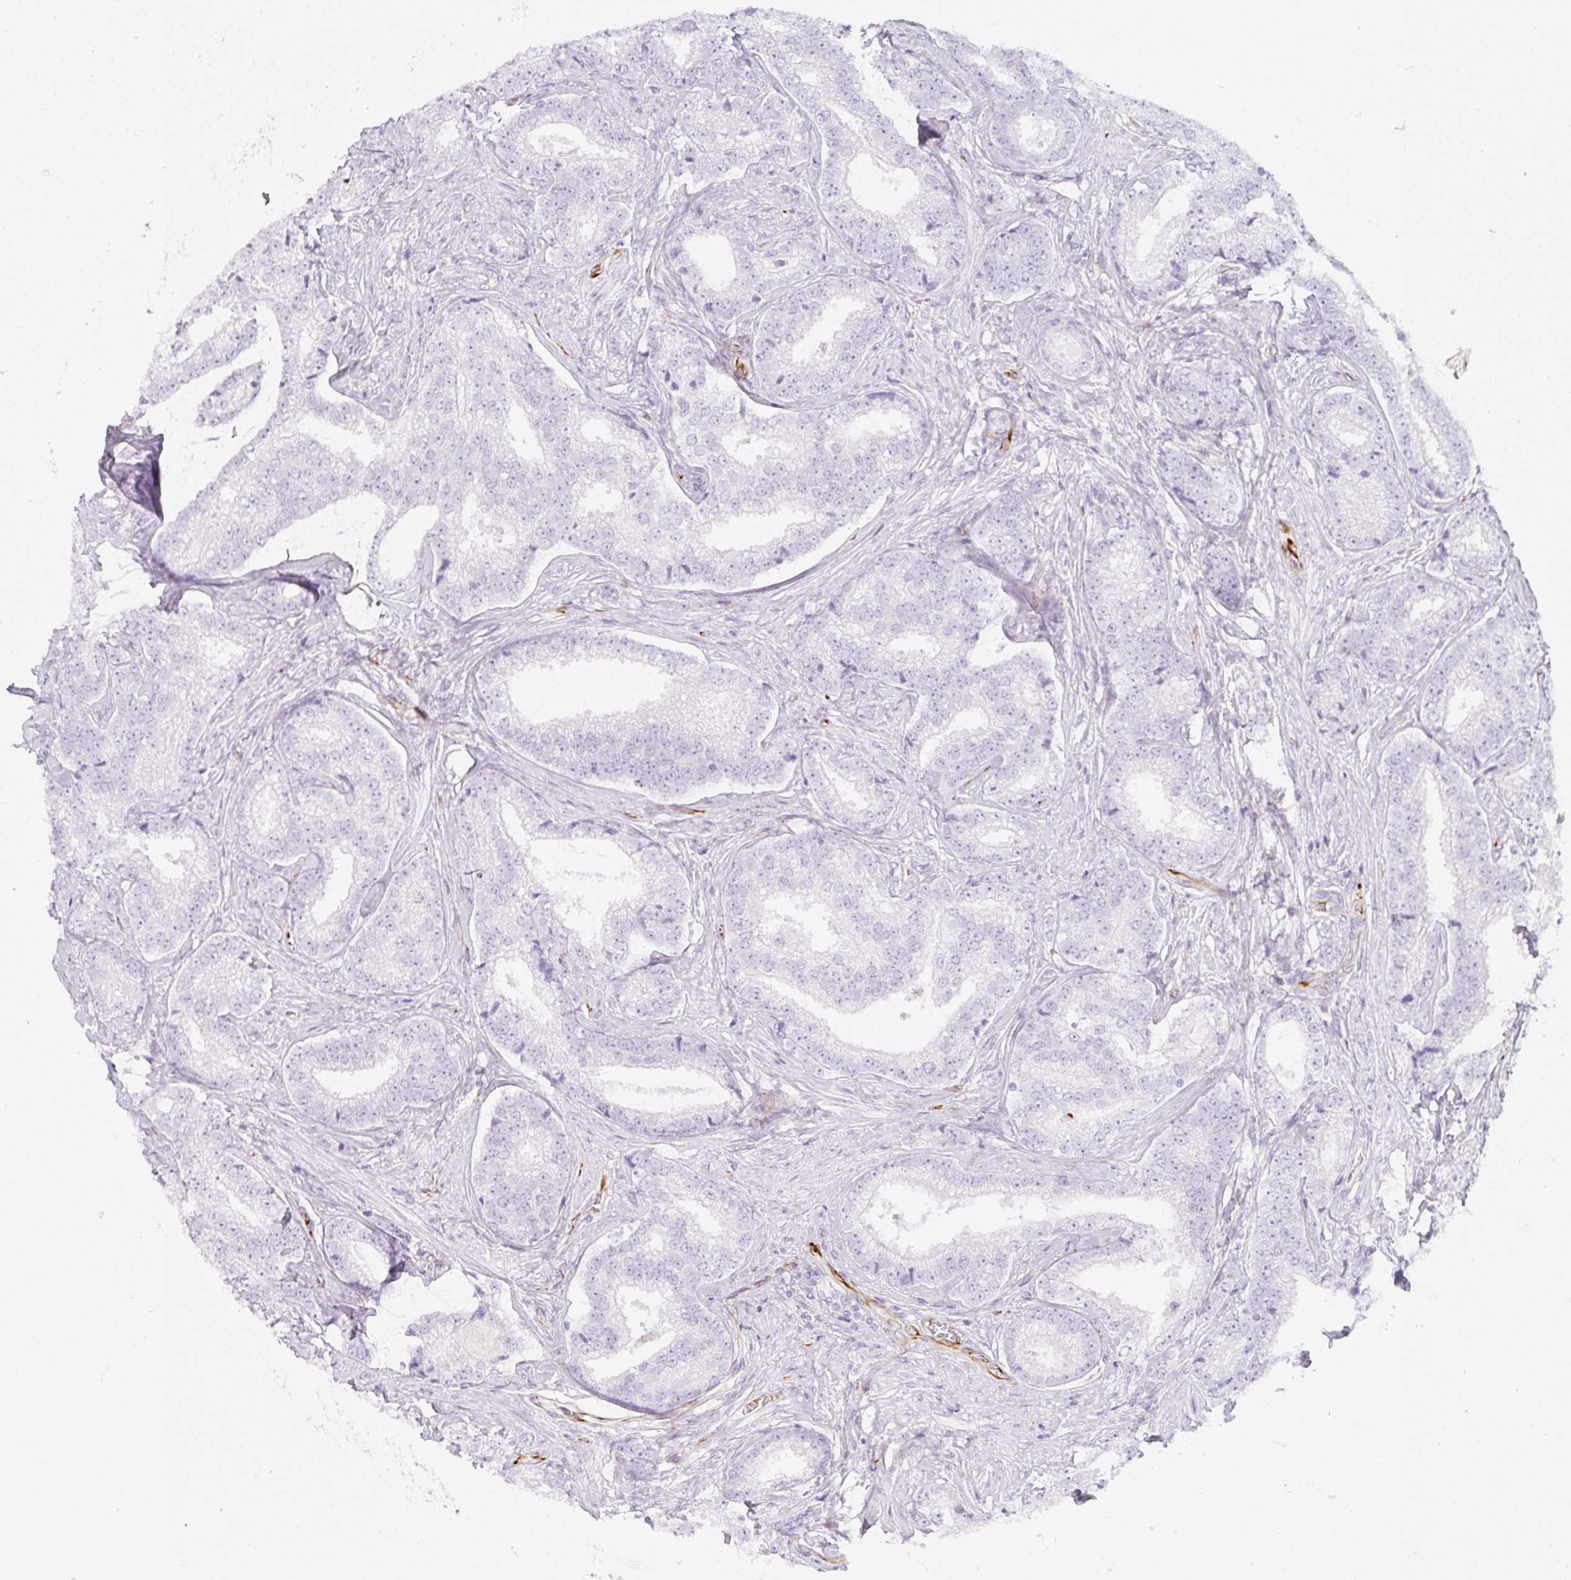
{"staining": {"intensity": "negative", "quantity": "none", "location": "none"}, "tissue": "prostate cancer", "cell_type": "Tumor cells", "image_type": "cancer", "snomed": [{"axis": "morphology", "description": "Adenocarcinoma, Low grade"}, {"axis": "topography", "description": "Prostate"}], "caption": "High power microscopy image of an immunohistochemistry (IHC) micrograph of prostate low-grade adenocarcinoma, revealing no significant positivity in tumor cells. (DAB (3,3'-diaminobenzidine) IHC with hematoxylin counter stain).", "gene": "ZNF689", "patient": {"sex": "male", "age": 63}}